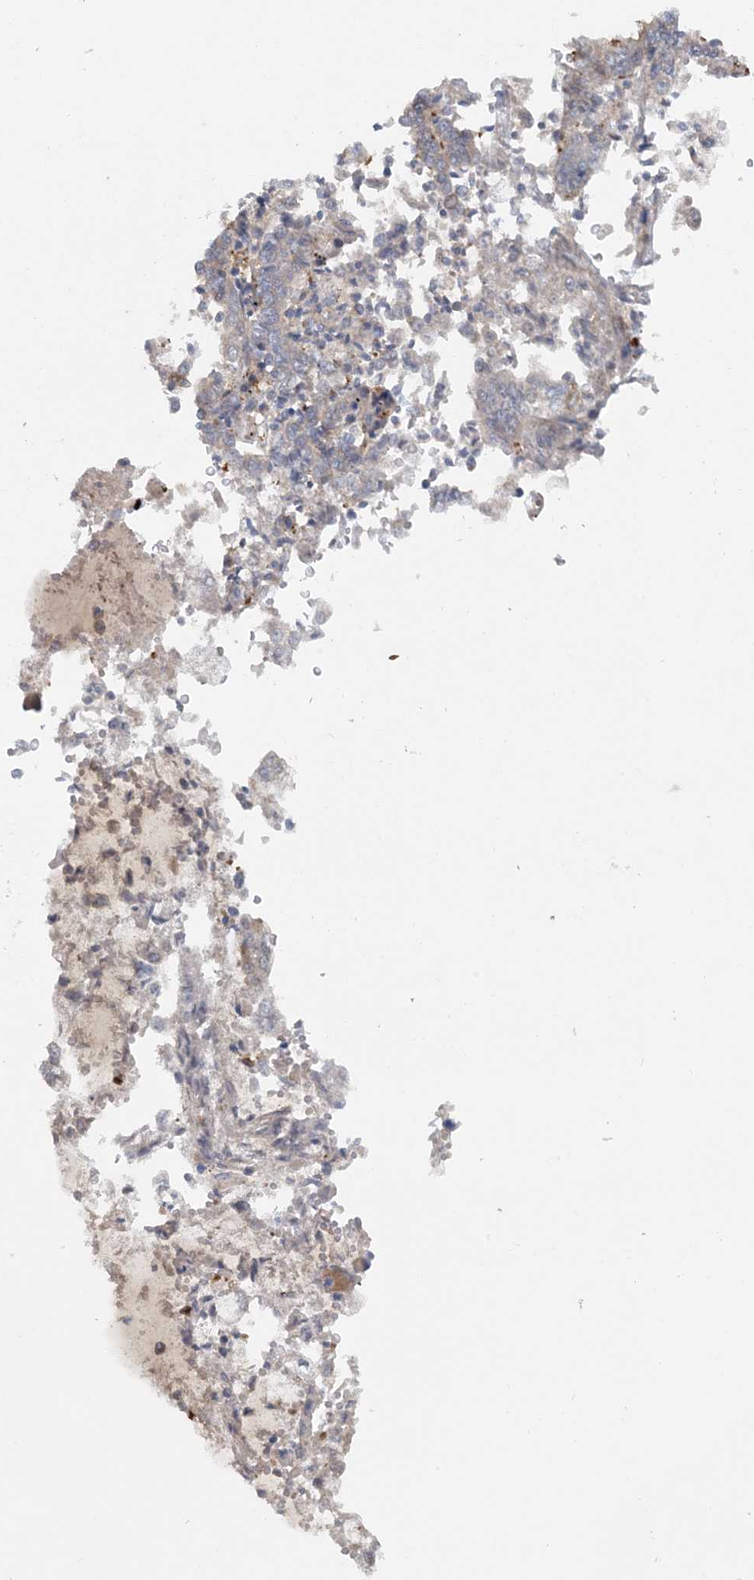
{"staining": {"intensity": "negative", "quantity": "none", "location": "none"}, "tissue": "stomach cancer", "cell_type": "Tumor cells", "image_type": "cancer", "snomed": [{"axis": "morphology", "description": "Adenocarcinoma, NOS"}, {"axis": "topography", "description": "Stomach"}], "caption": "Immunohistochemical staining of stomach cancer (adenocarcinoma) shows no significant staining in tumor cells.", "gene": "HIKESHI", "patient": {"sex": "male", "age": 76}}